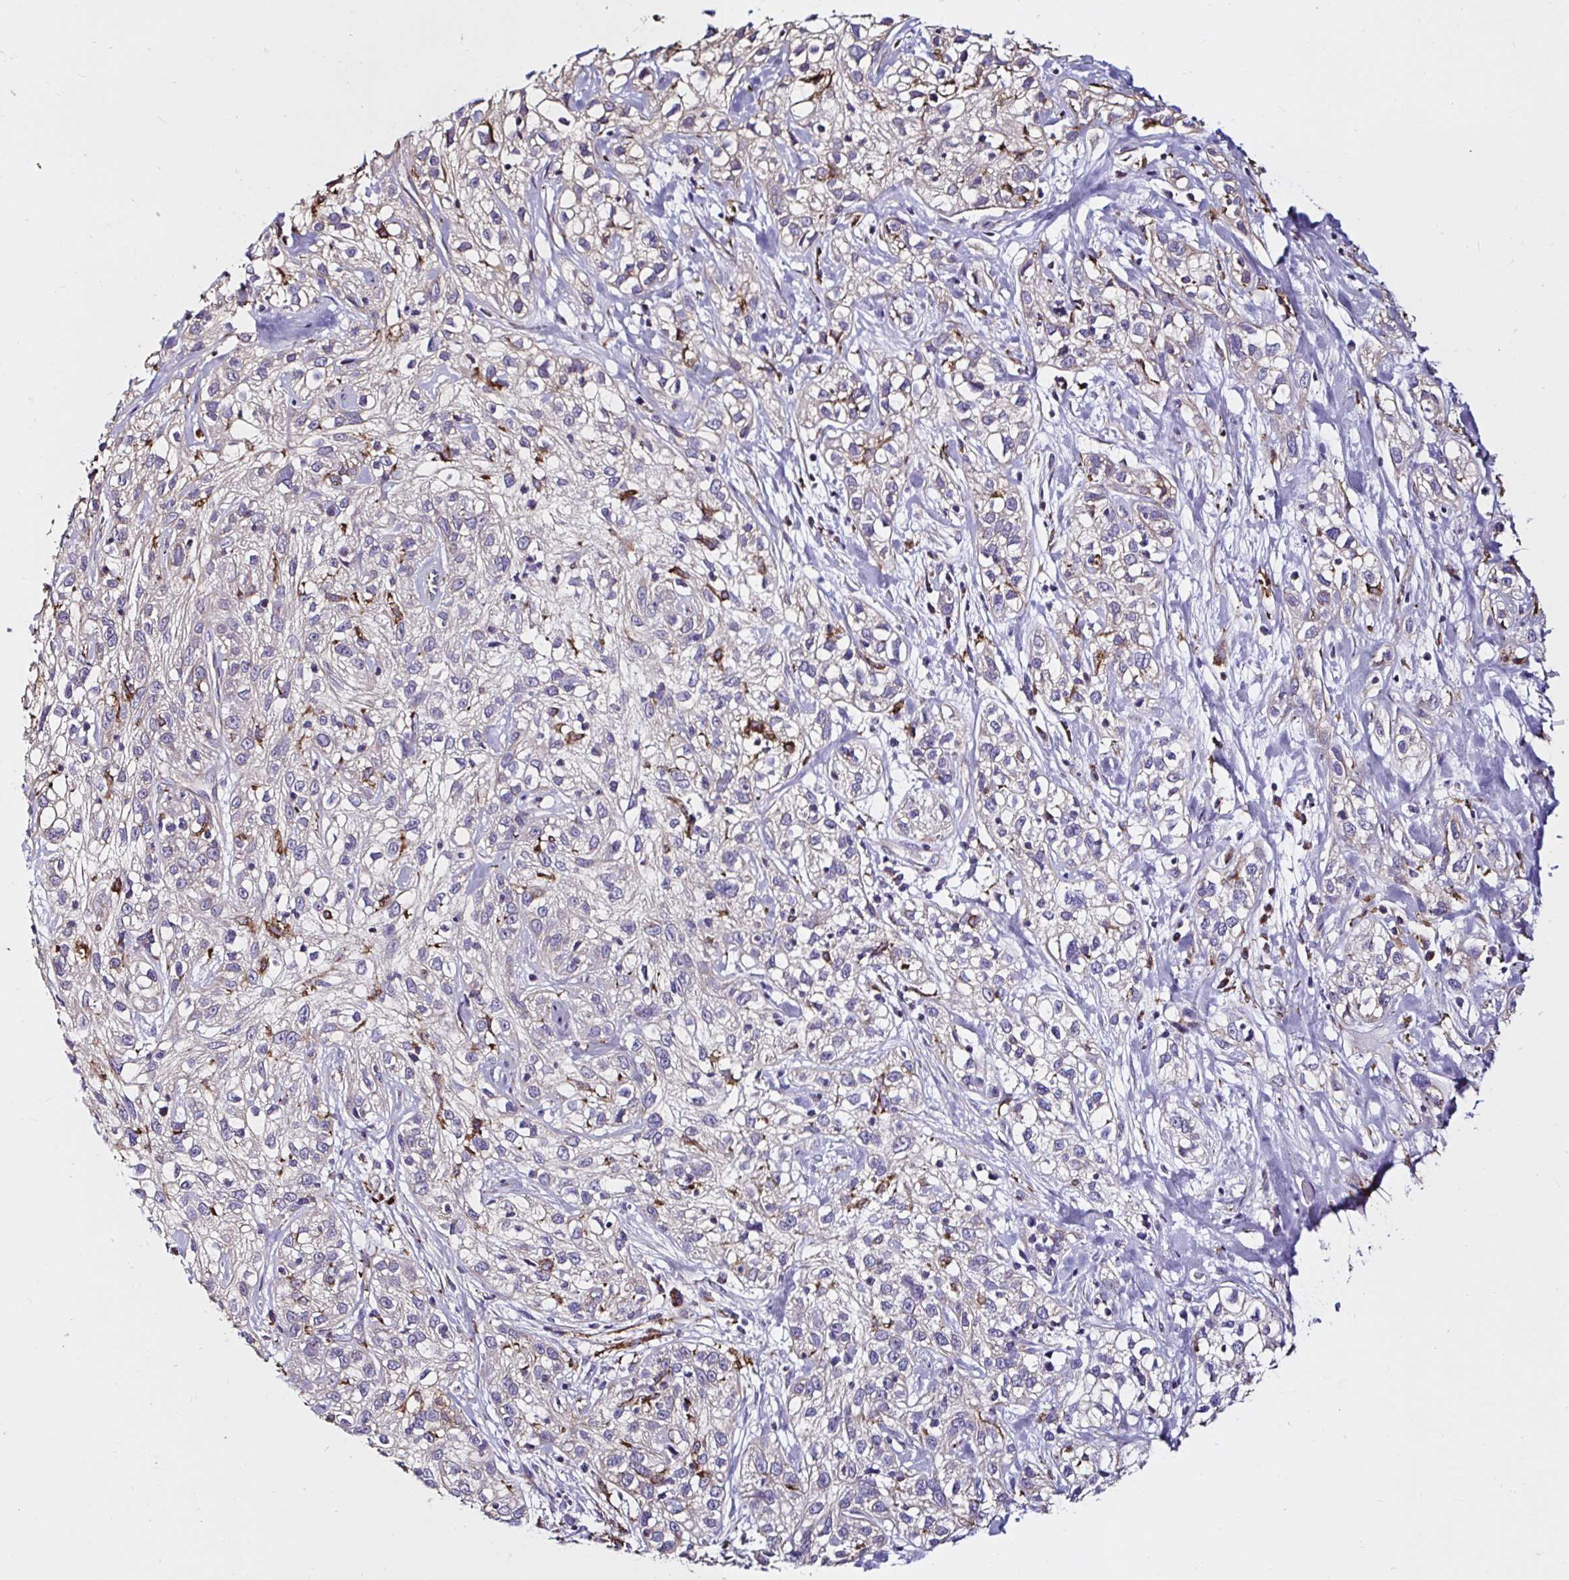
{"staining": {"intensity": "weak", "quantity": "25%-75%", "location": "cytoplasmic/membranous"}, "tissue": "skin cancer", "cell_type": "Tumor cells", "image_type": "cancer", "snomed": [{"axis": "morphology", "description": "Squamous cell carcinoma, NOS"}, {"axis": "topography", "description": "Skin"}], "caption": "A high-resolution image shows IHC staining of skin cancer, which exhibits weak cytoplasmic/membranous staining in approximately 25%-75% of tumor cells.", "gene": "MSR1", "patient": {"sex": "male", "age": 82}}